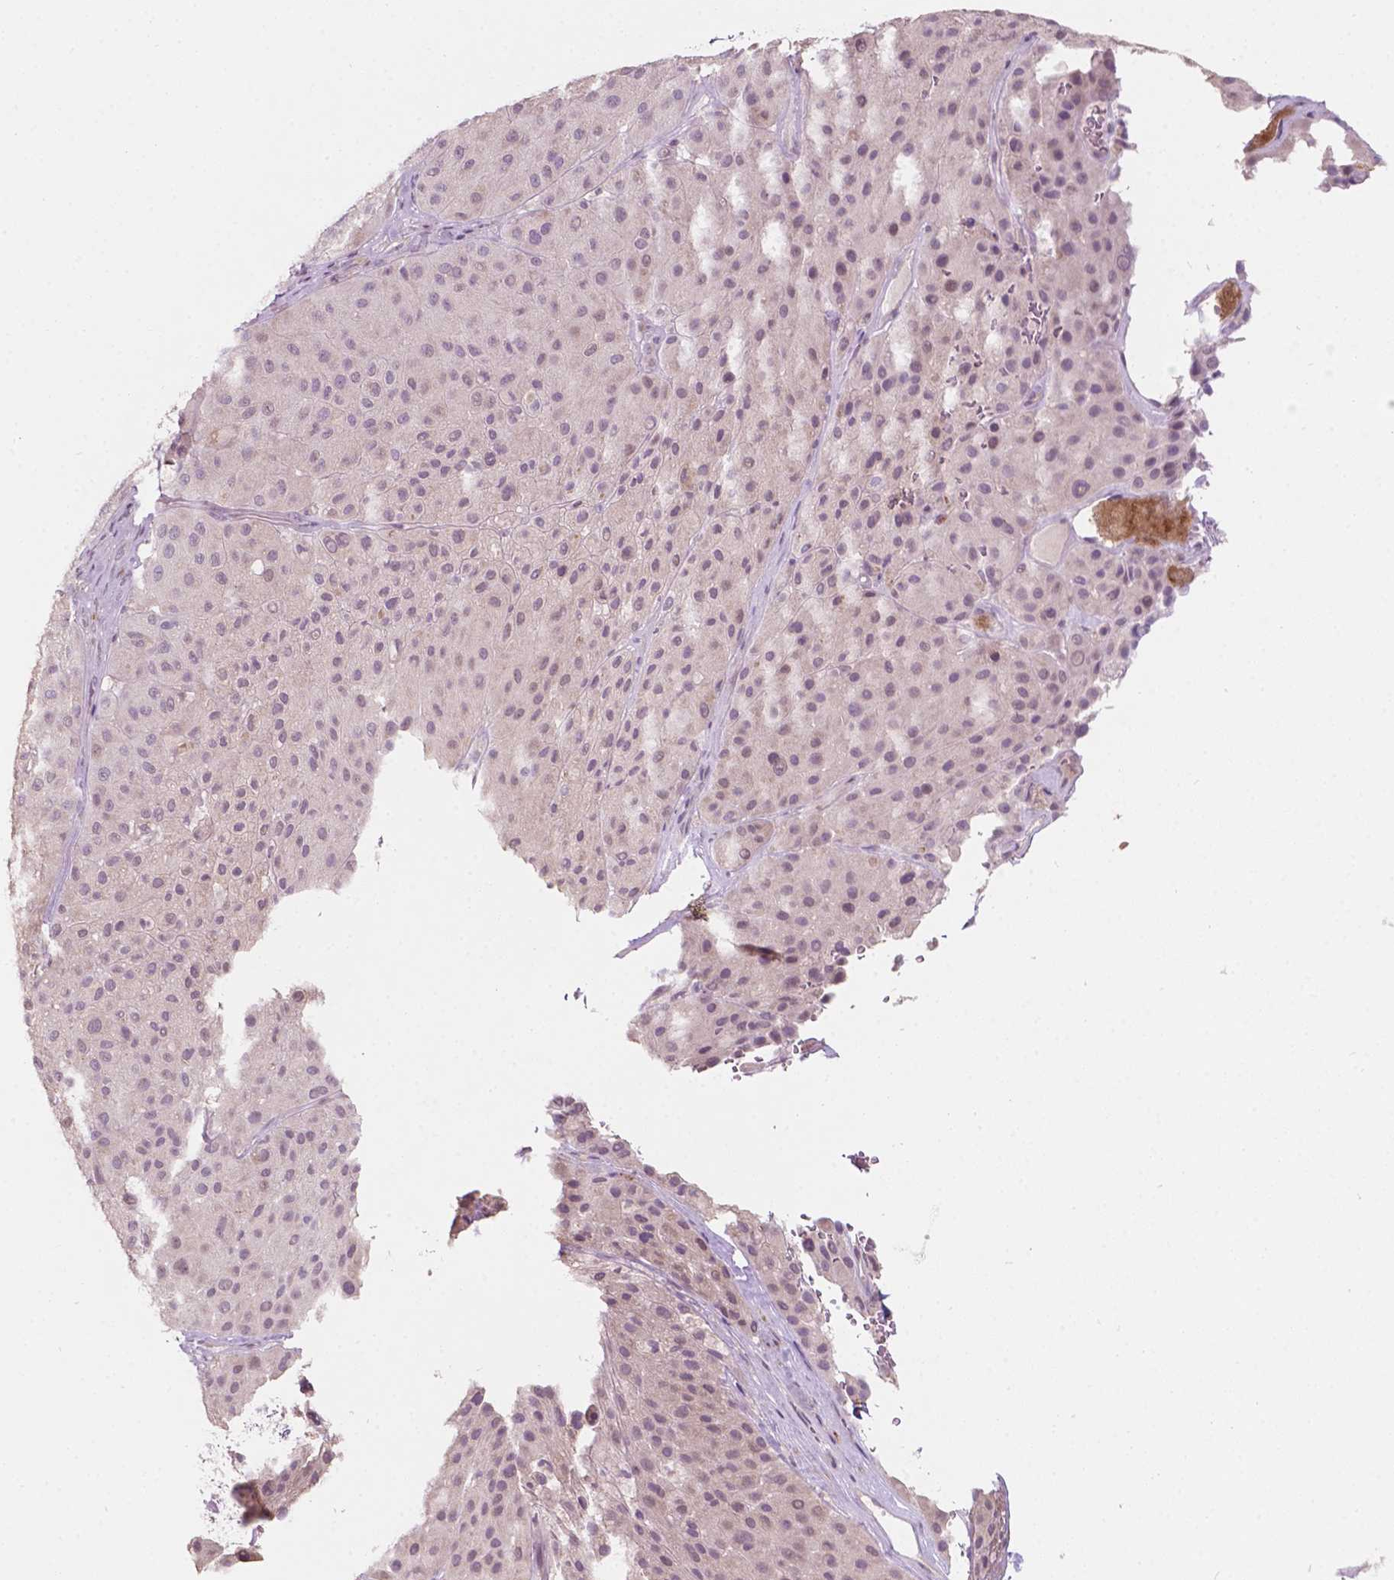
{"staining": {"intensity": "weak", "quantity": "25%-75%", "location": "nuclear"}, "tissue": "melanoma", "cell_type": "Tumor cells", "image_type": "cancer", "snomed": [{"axis": "morphology", "description": "Malignant melanoma, Metastatic site"}, {"axis": "topography", "description": "Smooth muscle"}], "caption": "Tumor cells show low levels of weak nuclear staining in about 25%-75% of cells in melanoma. (Stains: DAB in brown, nuclei in blue, Microscopy: brightfield microscopy at high magnification).", "gene": "TM6SF2", "patient": {"sex": "male", "age": 41}}